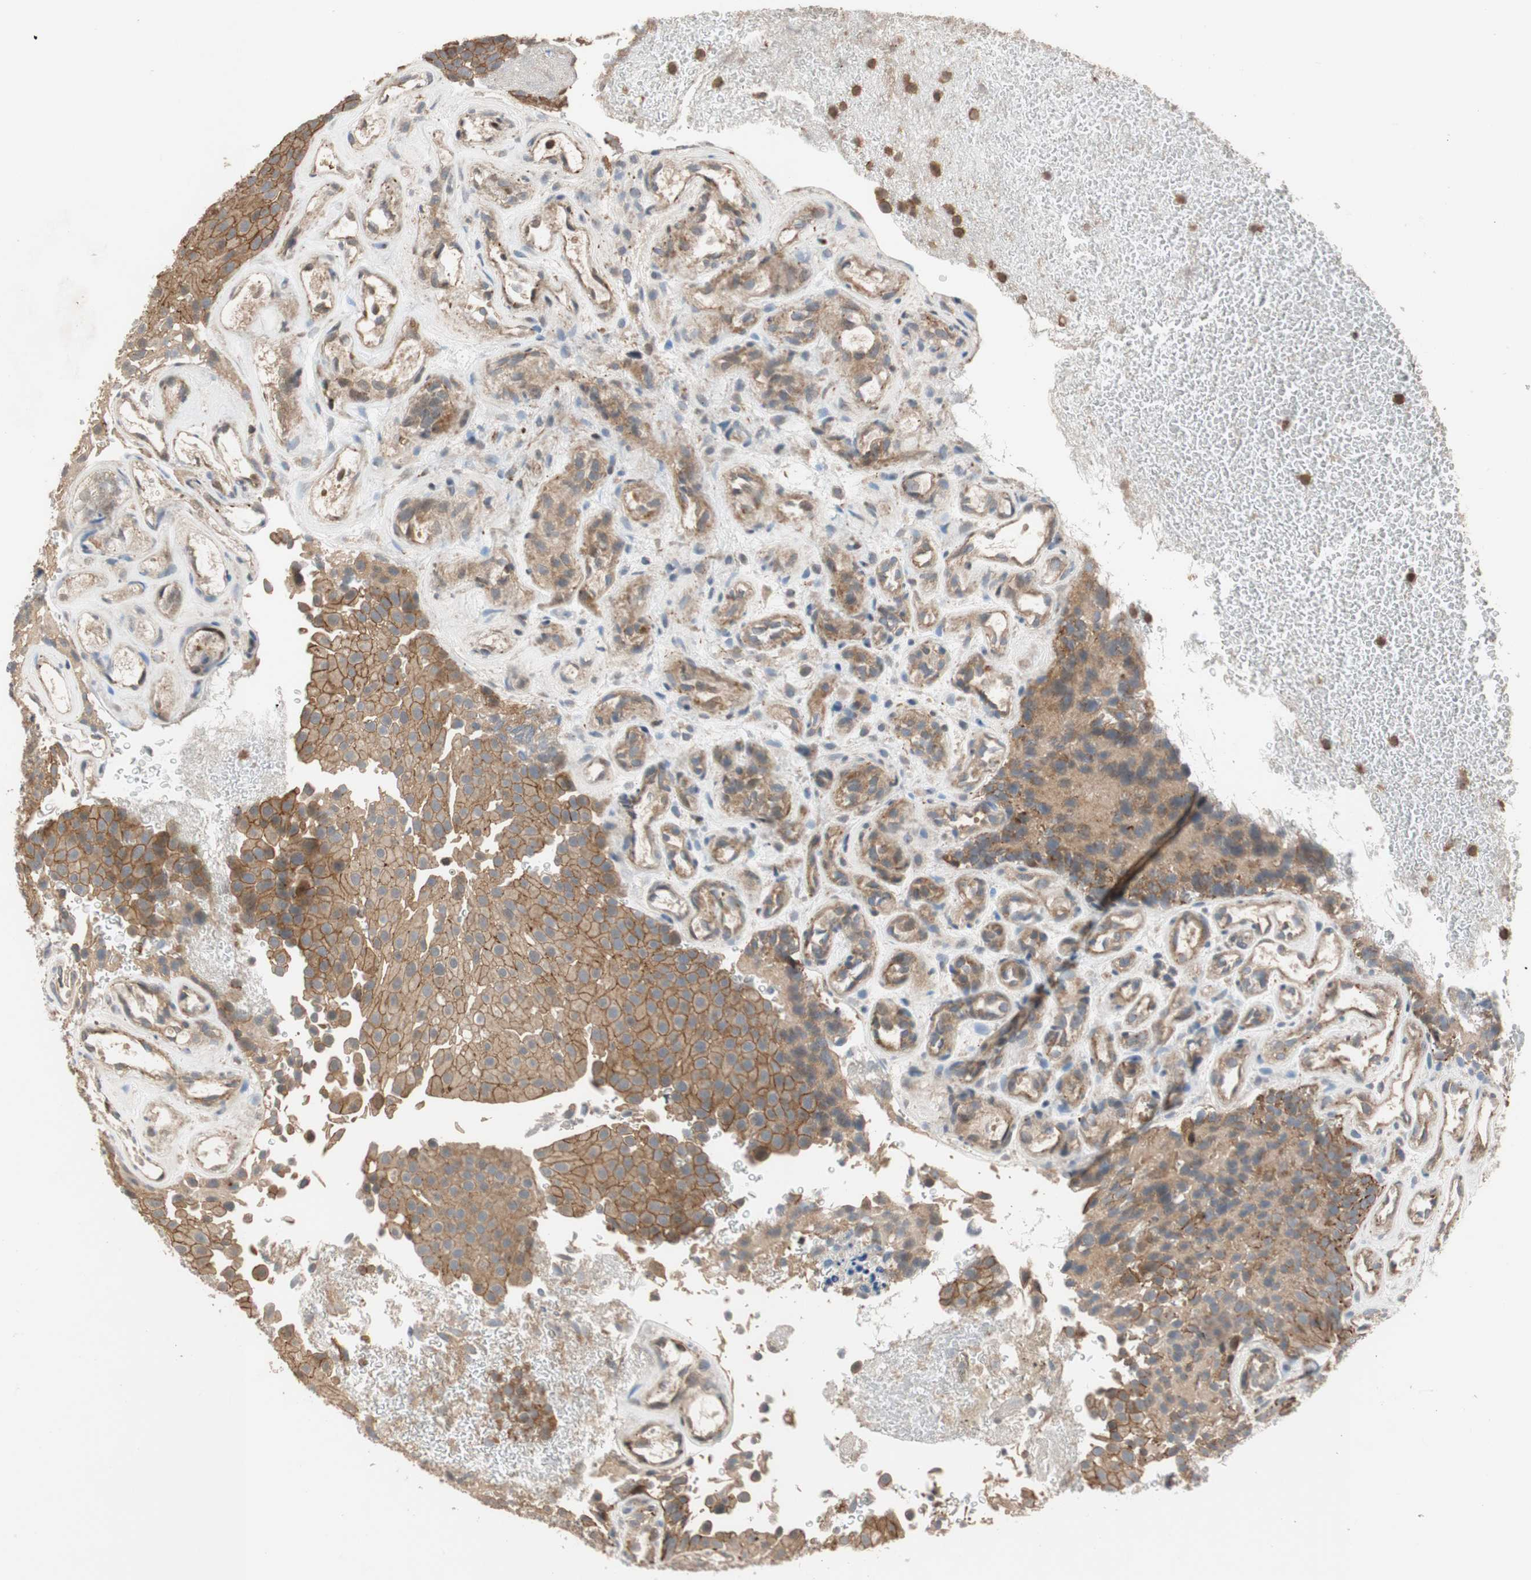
{"staining": {"intensity": "strong", "quantity": ">75%", "location": "cytoplasmic/membranous"}, "tissue": "urothelial cancer", "cell_type": "Tumor cells", "image_type": "cancer", "snomed": [{"axis": "morphology", "description": "Urothelial carcinoma, Low grade"}, {"axis": "topography", "description": "Urinary bladder"}], "caption": "DAB (3,3'-diaminobenzidine) immunohistochemical staining of human urothelial carcinoma (low-grade) shows strong cytoplasmic/membranous protein positivity in about >75% of tumor cells. Ihc stains the protein of interest in brown and the nuclei are stained blue.", "gene": "MAP4K2", "patient": {"sex": "male", "age": 78}}